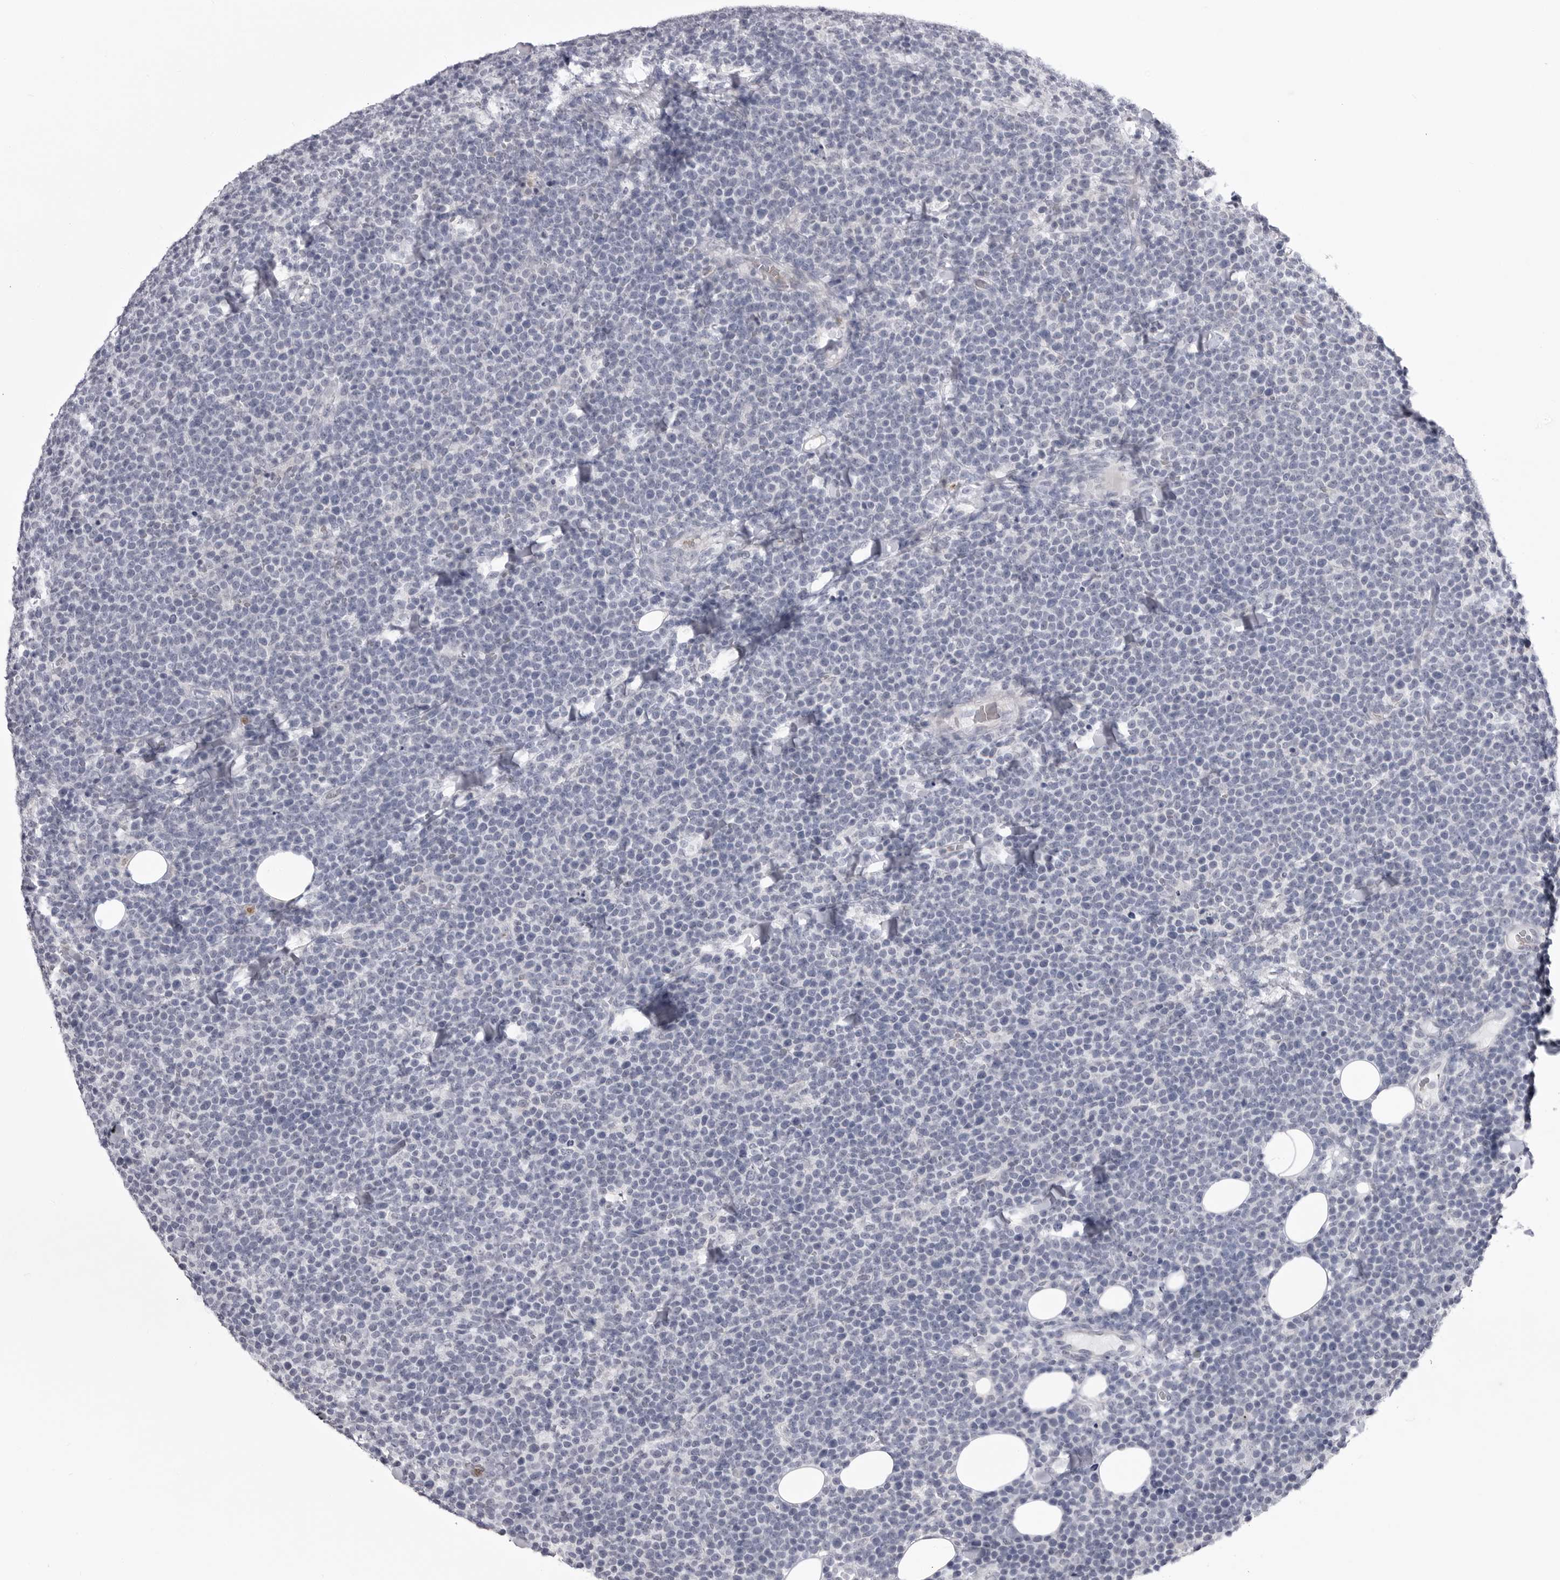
{"staining": {"intensity": "negative", "quantity": "none", "location": "none"}, "tissue": "lymphoma", "cell_type": "Tumor cells", "image_type": "cancer", "snomed": [{"axis": "morphology", "description": "Malignant lymphoma, non-Hodgkin's type, High grade"}, {"axis": "topography", "description": "Lymph node"}], "caption": "DAB immunohistochemical staining of human lymphoma reveals no significant positivity in tumor cells. (DAB (3,3'-diaminobenzidine) immunohistochemistry (IHC) with hematoxylin counter stain).", "gene": "STAP2", "patient": {"sex": "male", "age": 61}}